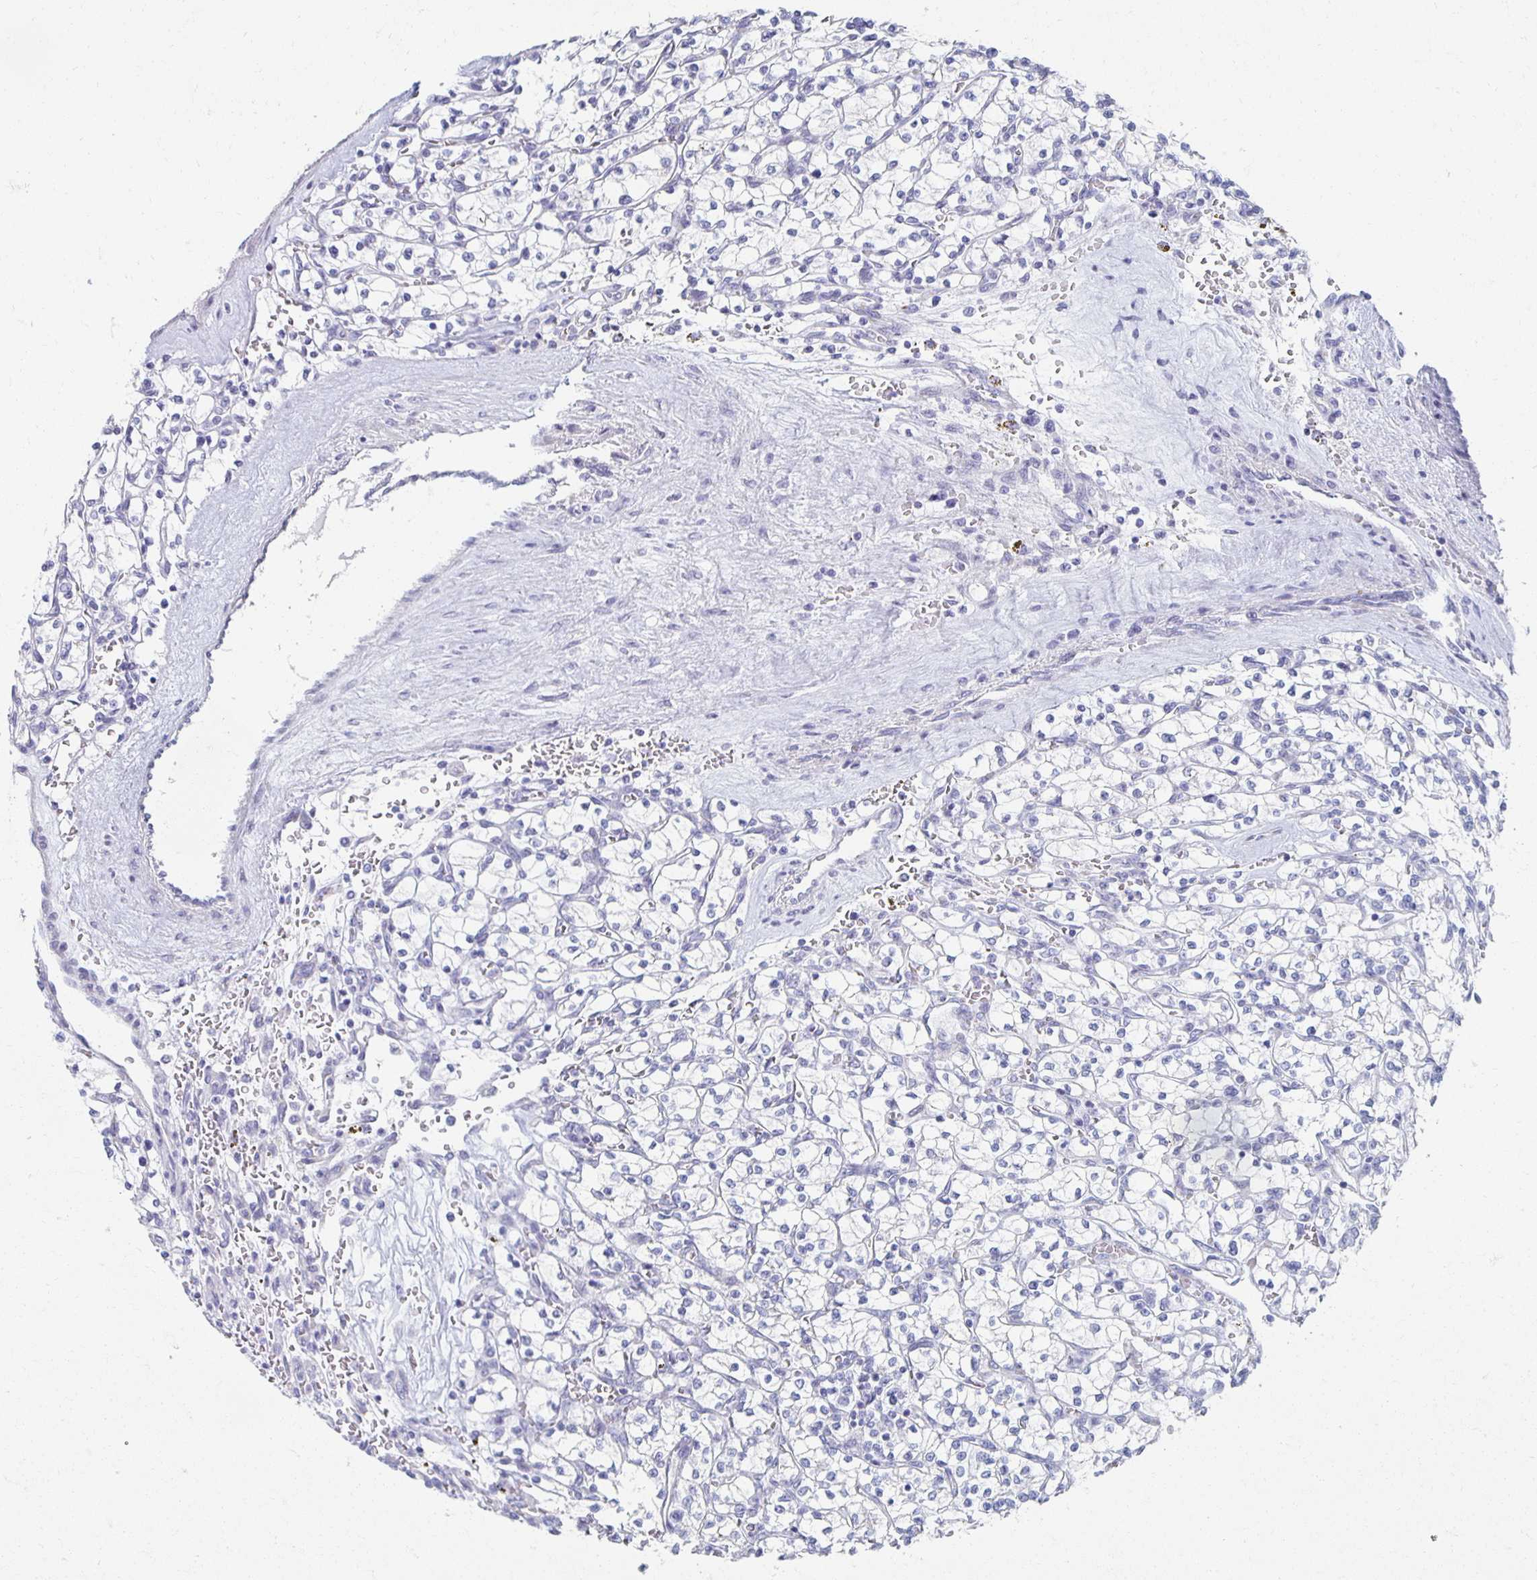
{"staining": {"intensity": "negative", "quantity": "none", "location": "none"}, "tissue": "renal cancer", "cell_type": "Tumor cells", "image_type": "cancer", "snomed": [{"axis": "morphology", "description": "Adenocarcinoma, NOS"}, {"axis": "topography", "description": "Kidney"}], "caption": "Immunohistochemical staining of adenocarcinoma (renal) demonstrates no significant expression in tumor cells.", "gene": "TEX44", "patient": {"sex": "female", "age": 64}}